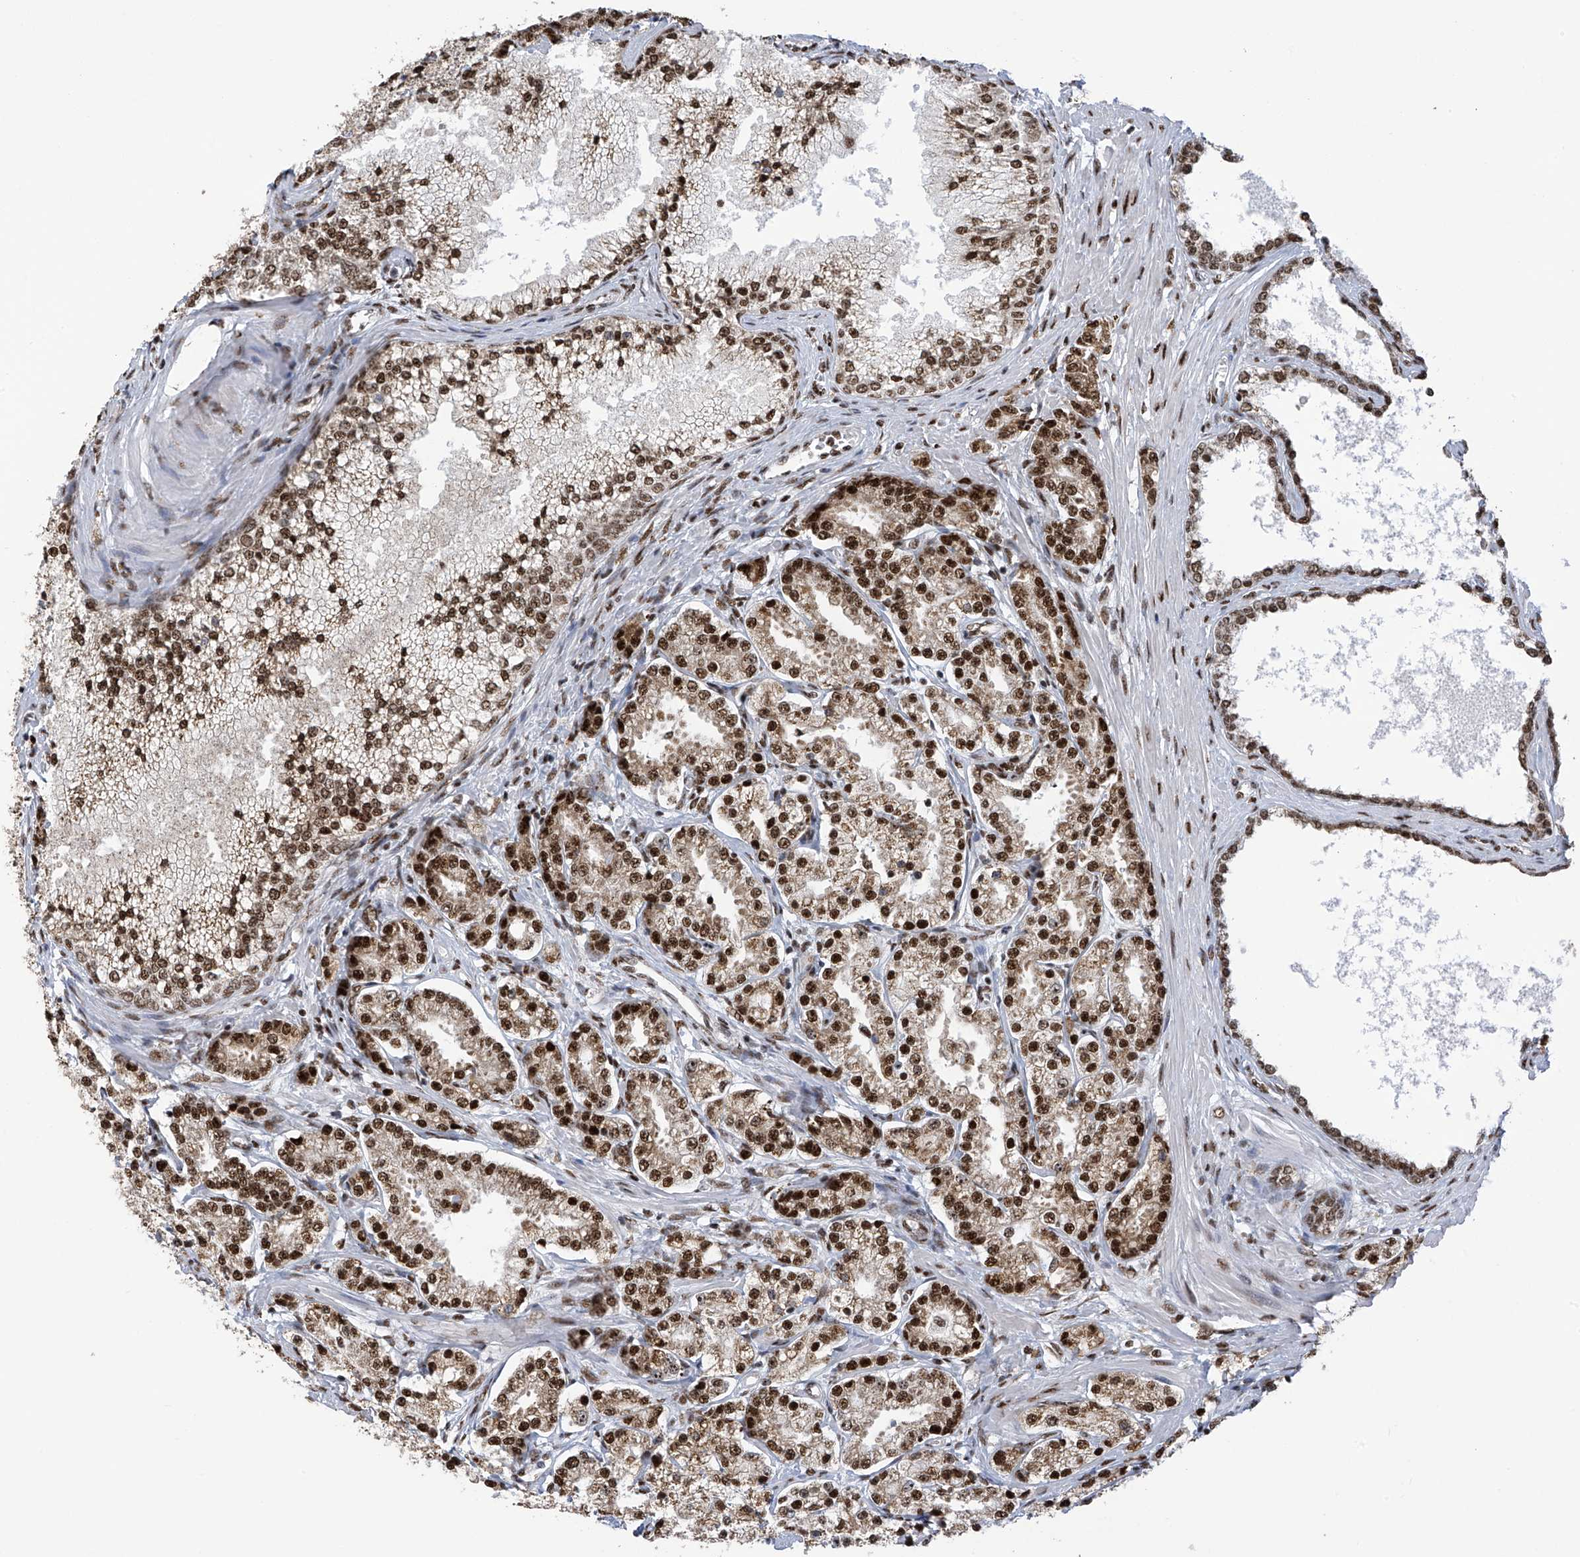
{"staining": {"intensity": "strong", "quantity": ">75%", "location": "nuclear"}, "tissue": "prostate cancer", "cell_type": "Tumor cells", "image_type": "cancer", "snomed": [{"axis": "morphology", "description": "Adenocarcinoma, High grade"}, {"axis": "topography", "description": "Prostate"}], "caption": "Brown immunohistochemical staining in prostate cancer reveals strong nuclear staining in approximately >75% of tumor cells.", "gene": "APLF", "patient": {"sex": "male", "age": 69}}